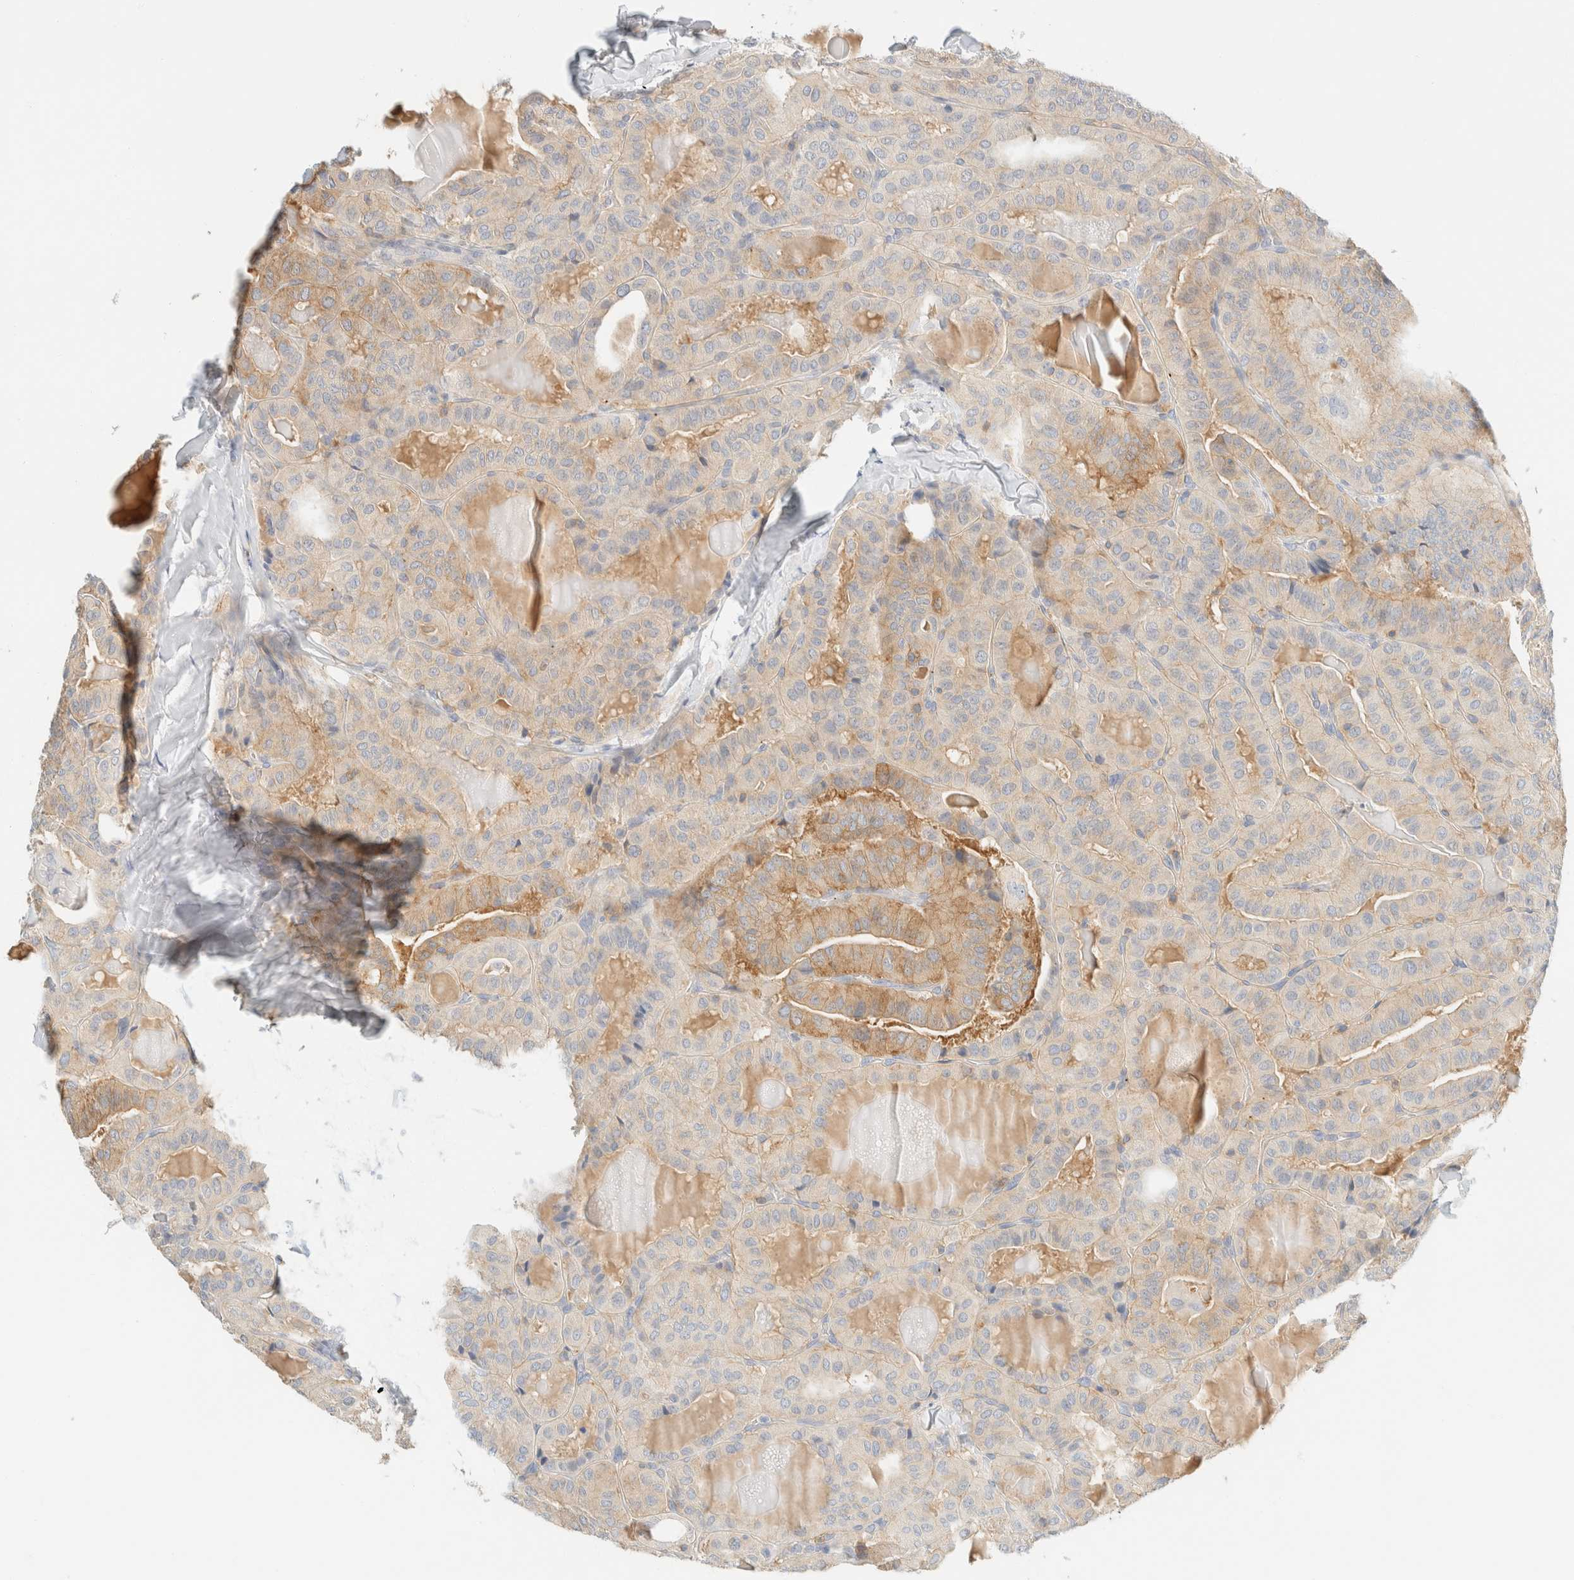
{"staining": {"intensity": "weak", "quantity": "<25%", "location": "cytoplasmic/membranous"}, "tissue": "thyroid cancer", "cell_type": "Tumor cells", "image_type": "cancer", "snomed": [{"axis": "morphology", "description": "Papillary adenocarcinoma, NOS"}, {"axis": "topography", "description": "Thyroid gland"}], "caption": "Immunohistochemistry photomicrograph of neoplastic tissue: human thyroid cancer stained with DAB reveals no significant protein positivity in tumor cells.", "gene": "SH3GLB2", "patient": {"sex": "male", "age": 77}}